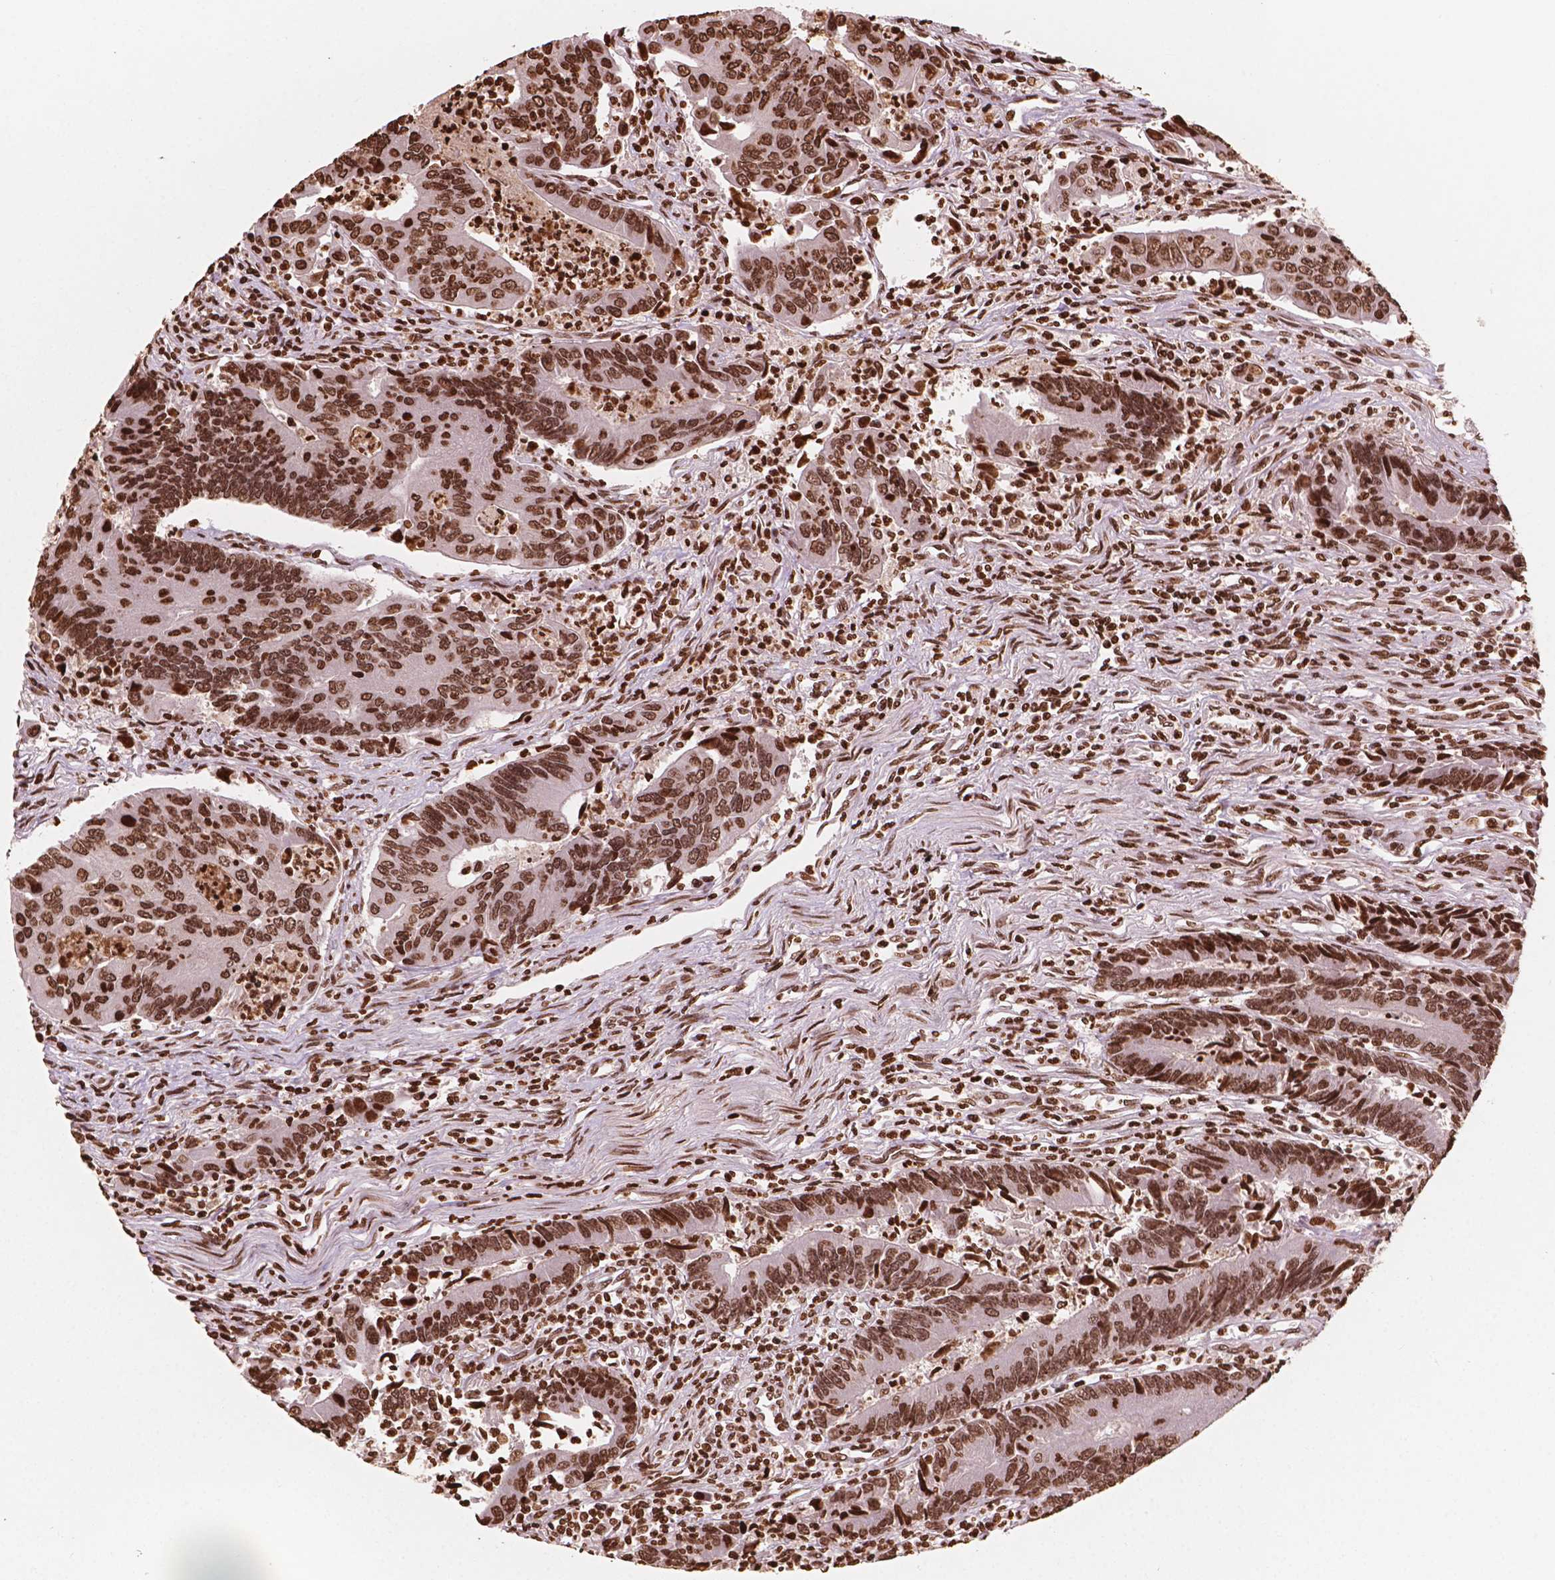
{"staining": {"intensity": "strong", "quantity": ">75%", "location": "nuclear"}, "tissue": "colorectal cancer", "cell_type": "Tumor cells", "image_type": "cancer", "snomed": [{"axis": "morphology", "description": "Adenocarcinoma, NOS"}, {"axis": "topography", "description": "Colon"}], "caption": "Brown immunohistochemical staining in human adenocarcinoma (colorectal) reveals strong nuclear positivity in about >75% of tumor cells. (brown staining indicates protein expression, while blue staining denotes nuclei).", "gene": "H3C7", "patient": {"sex": "female", "age": 67}}